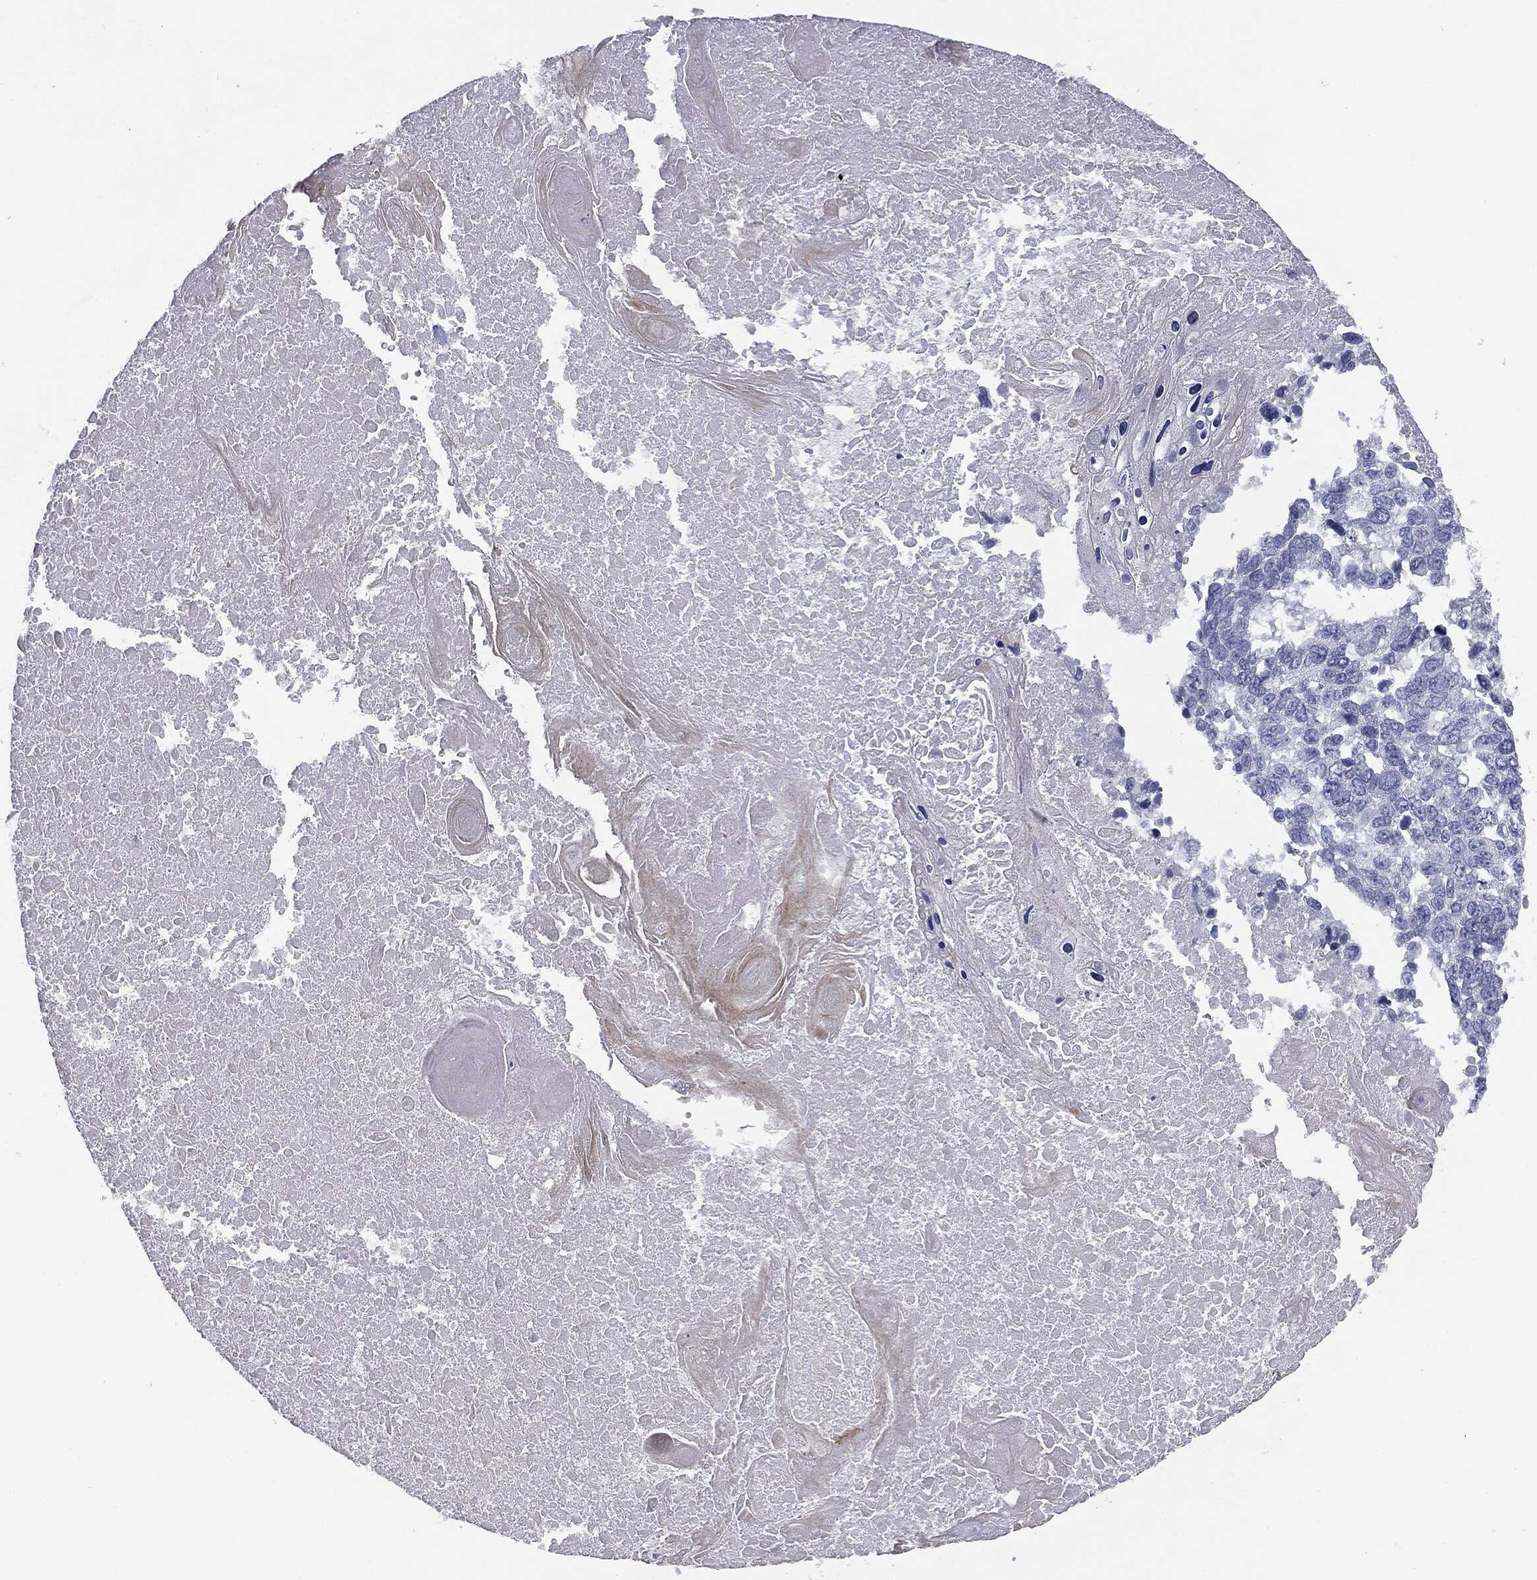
{"staining": {"intensity": "negative", "quantity": "none", "location": "none"}, "tissue": "lung cancer", "cell_type": "Tumor cells", "image_type": "cancer", "snomed": [{"axis": "morphology", "description": "Squamous cell carcinoma, NOS"}, {"axis": "topography", "description": "Lung"}], "caption": "Immunohistochemistry of lung squamous cell carcinoma shows no positivity in tumor cells.", "gene": "MUC1", "patient": {"sex": "male", "age": 82}}